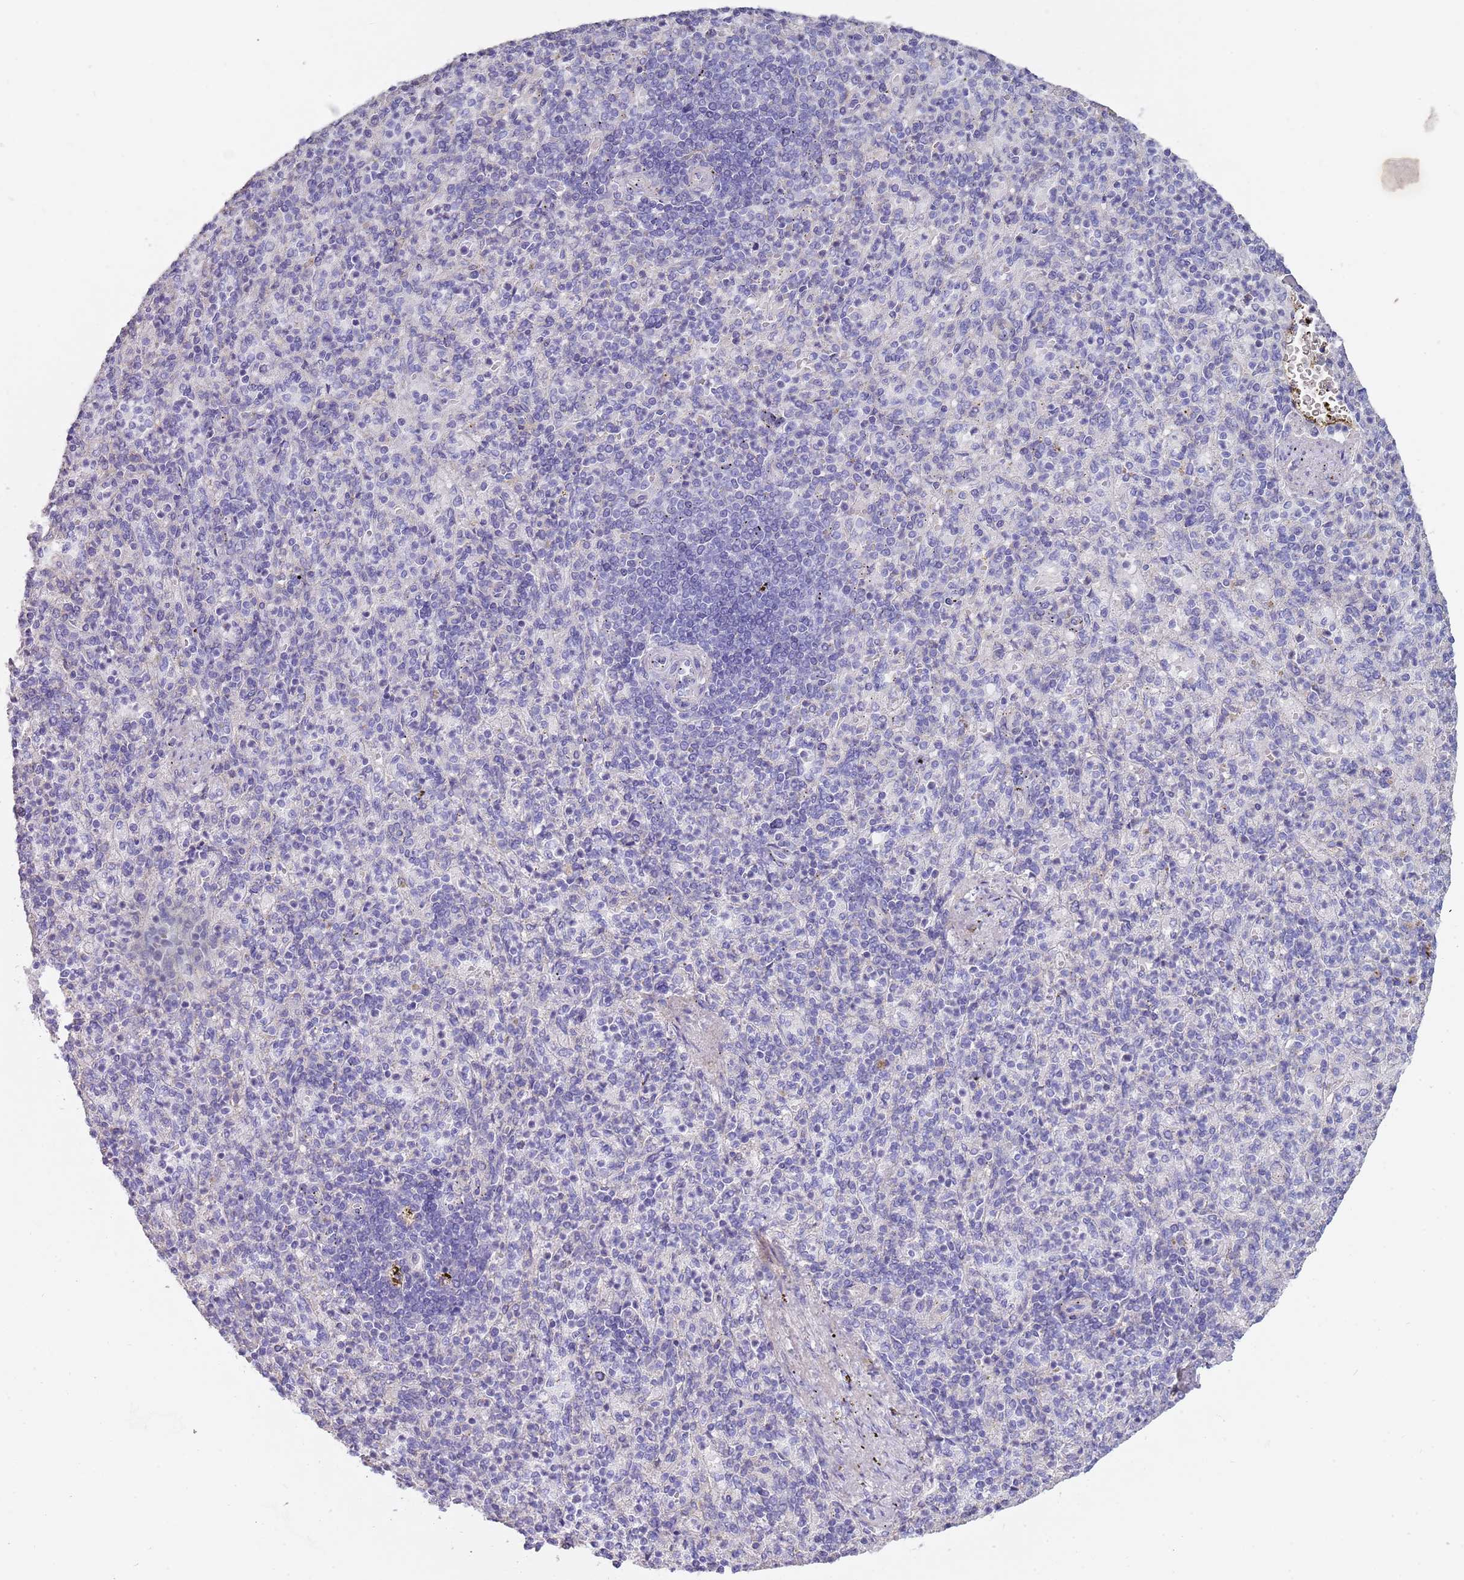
{"staining": {"intensity": "negative", "quantity": "none", "location": "none"}, "tissue": "spleen", "cell_type": "Cells in red pulp", "image_type": "normal", "snomed": [{"axis": "morphology", "description": "Normal tissue, NOS"}, {"axis": "topography", "description": "Spleen"}], "caption": "This histopathology image is of normal spleen stained with immunohistochemistry to label a protein in brown with the nuclei are counter-stained blue. There is no positivity in cells in red pulp. (DAB (3,3'-diaminobenzidine) IHC, high magnification).", "gene": "ENSG00000271254", "patient": {"sex": "female", "age": 74}}